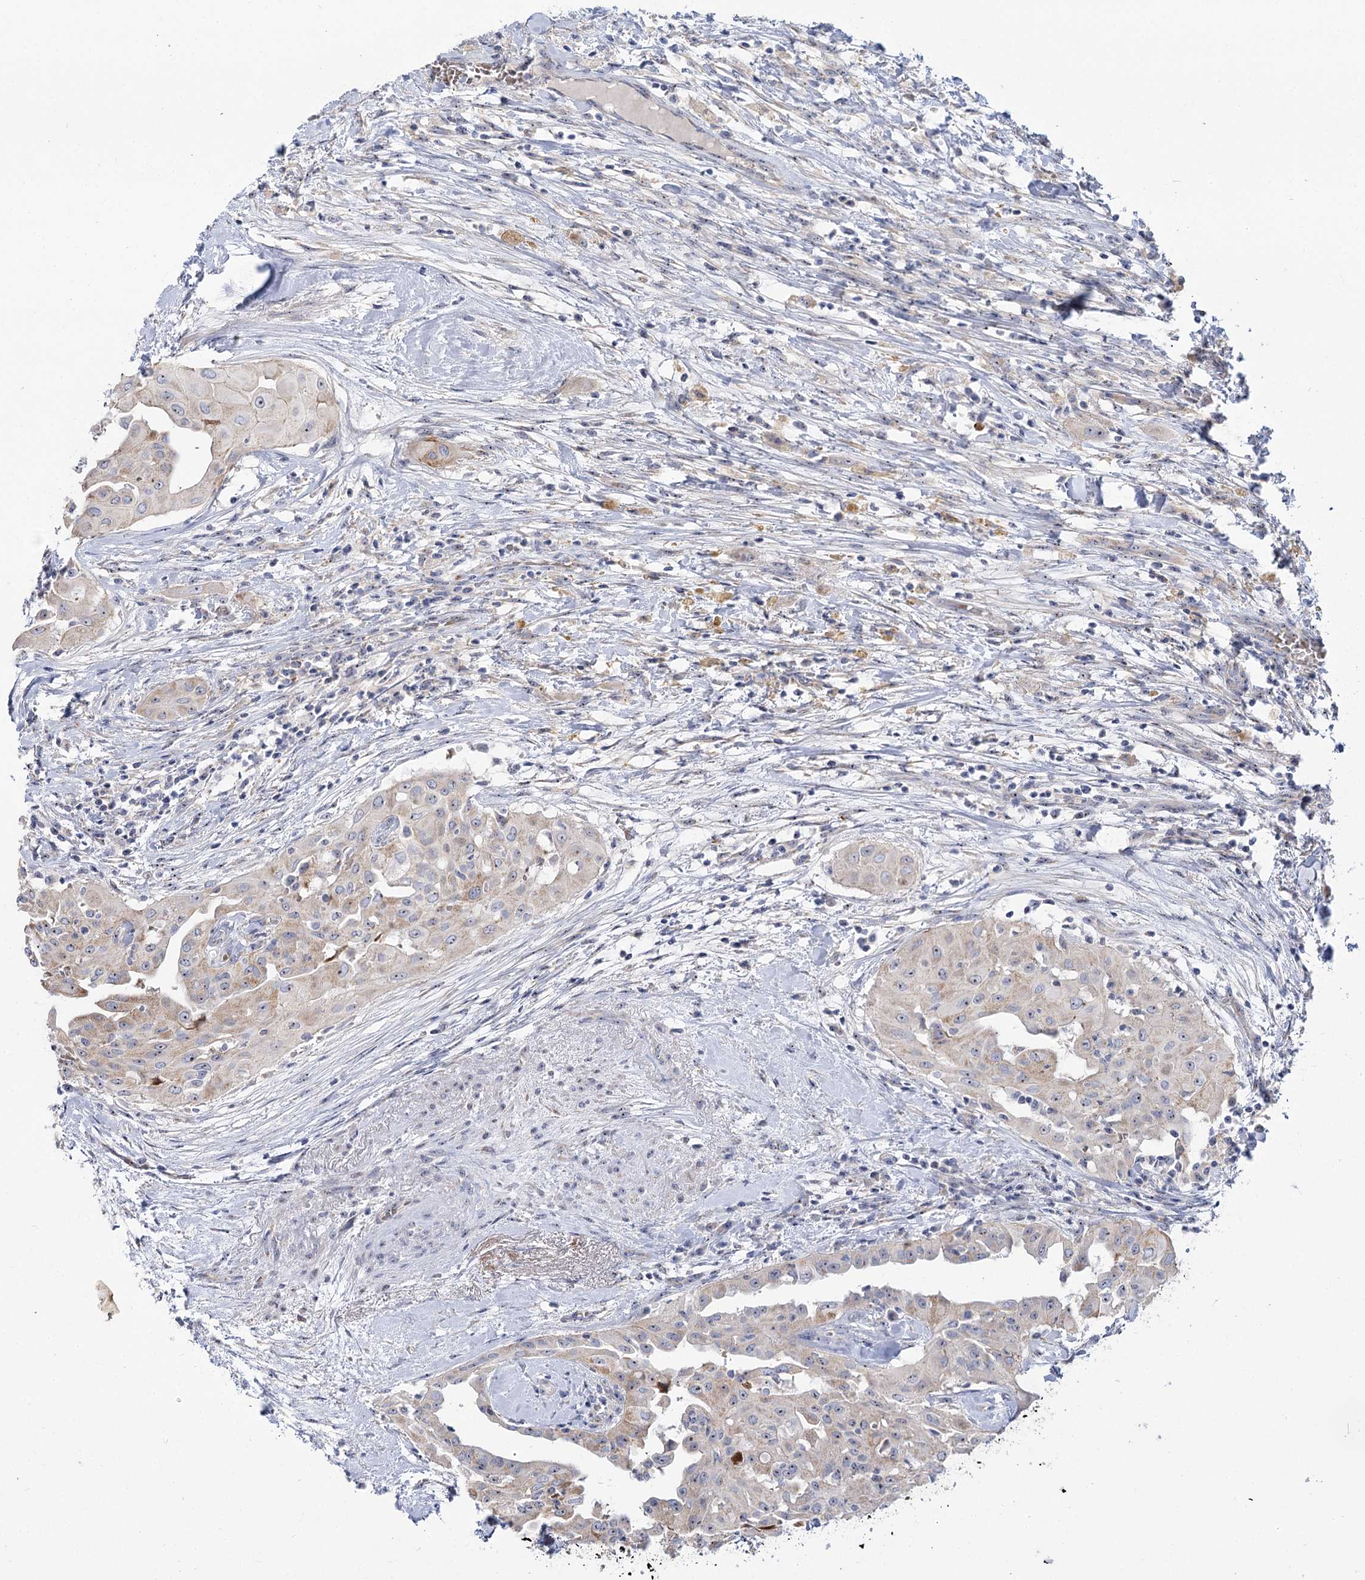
{"staining": {"intensity": "moderate", "quantity": "<25%", "location": "cytoplasmic/membranous,nuclear"}, "tissue": "thyroid cancer", "cell_type": "Tumor cells", "image_type": "cancer", "snomed": [{"axis": "morphology", "description": "Papillary adenocarcinoma, NOS"}, {"axis": "topography", "description": "Thyroid gland"}], "caption": "This micrograph shows immunohistochemistry (IHC) staining of thyroid papillary adenocarcinoma, with low moderate cytoplasmic/membranous and nuclear staining in about <25% of tumor cells.", "gene": "SUOX", "patient": {"sex": "female", "age": 59}}